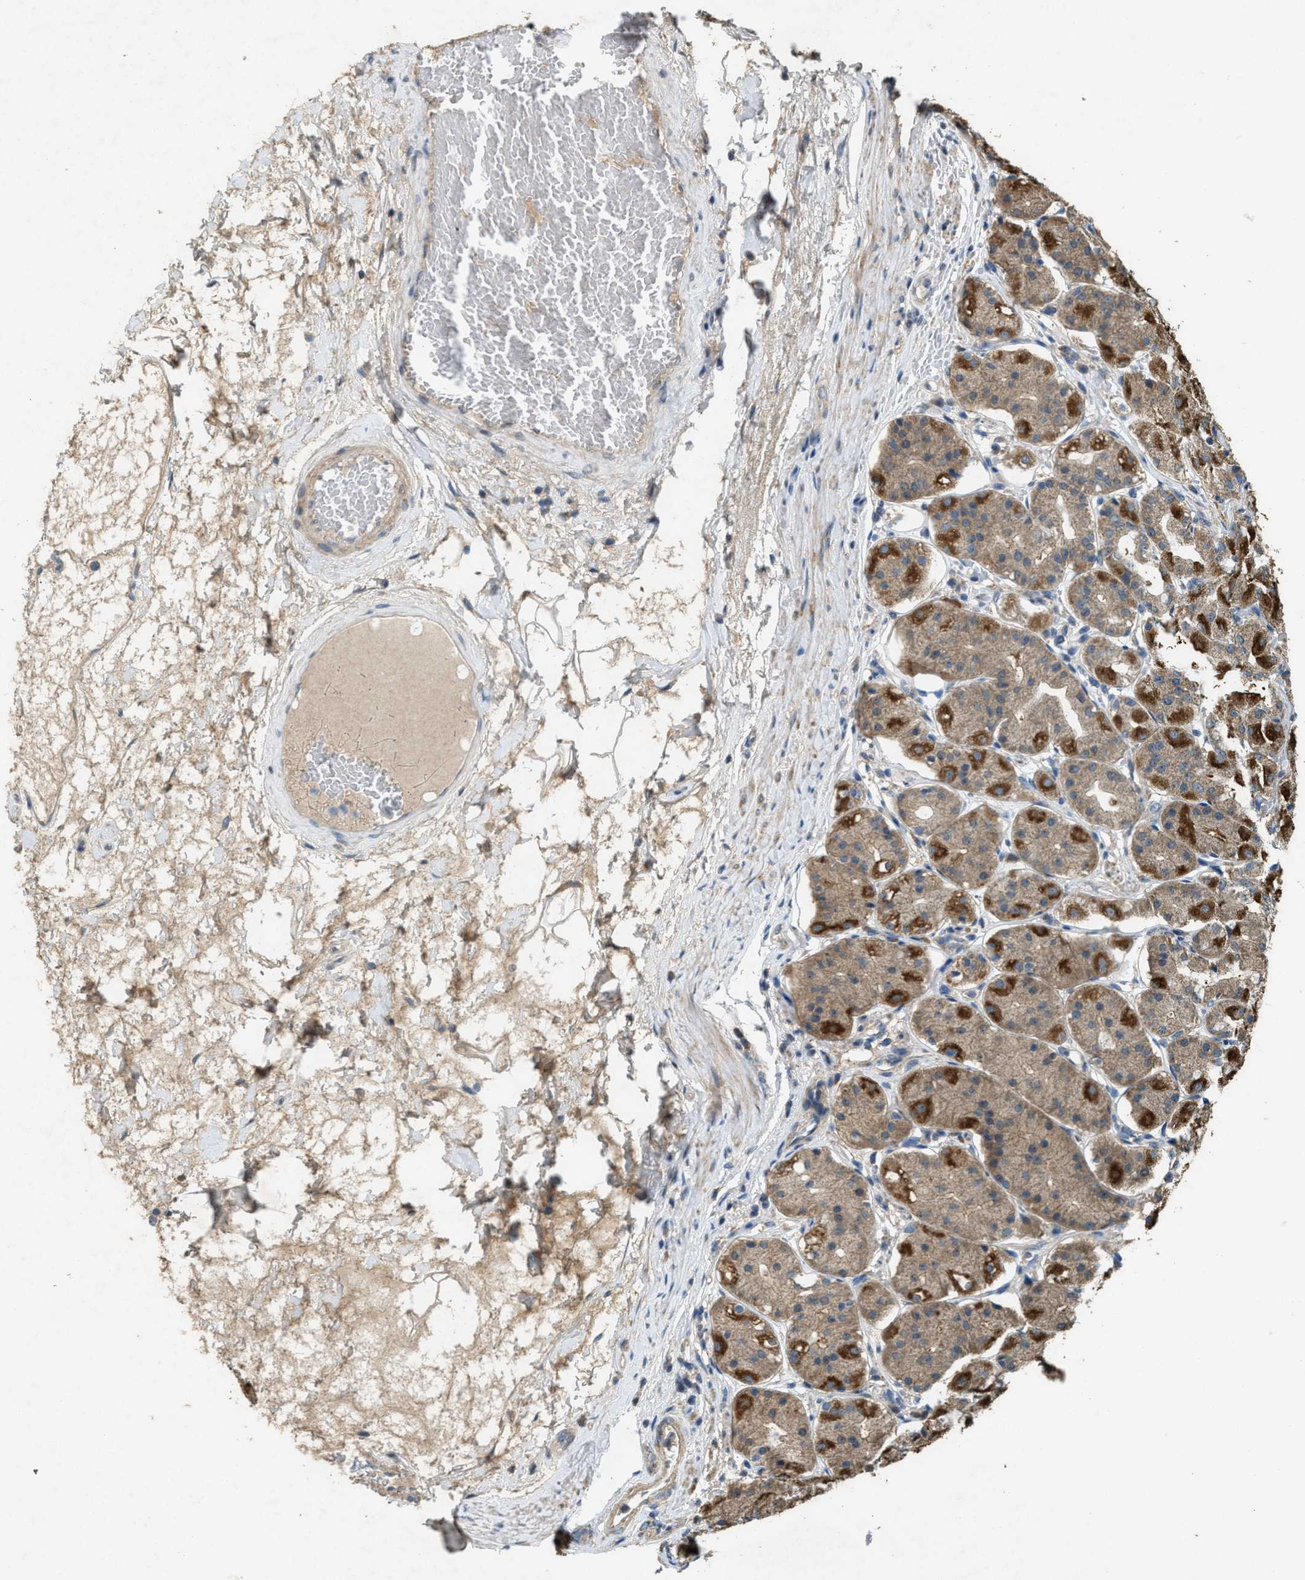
{"staining": {"intensity": "strong", "quantity": "25%-75%", "location": "cytoplasmic/membranous"}, "tissue": "stomach", "cell_type": "Glandular cells", "image_type": "normal", "snomed": [{"axis": "morphology", "description": "Normal tissue, NOS"}, {"axis": "topography", "description": "Stomach"}, {"axis": "topography", "description": "Stomach, lower"}], "caption": "Glandular cells display strong cytoplasmic/membranous staining in about 25%-75% of cells in normal stomach. (DAB IHC, brown staining for protein, blue staining for nuclei).", "gene": "PDP2", "patient": {"sex": "female", "age": 56}}